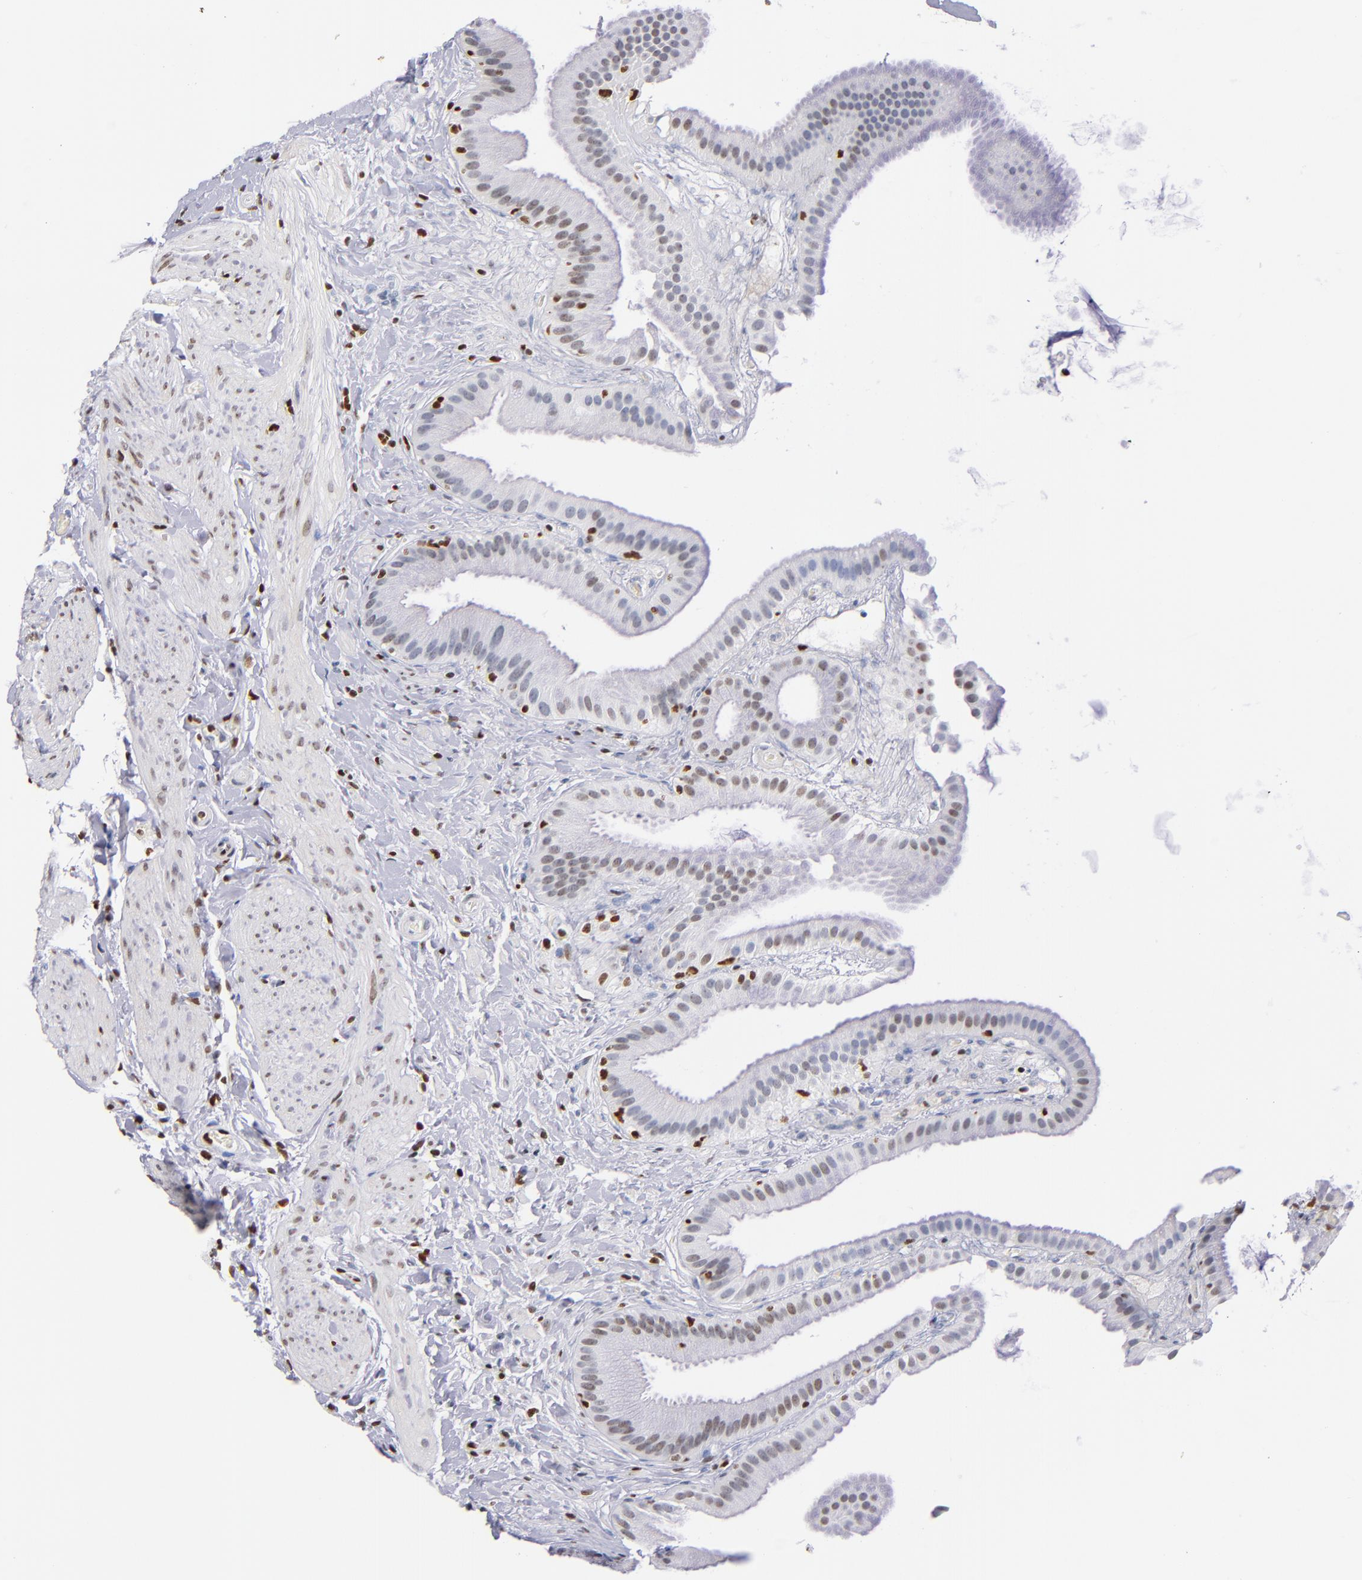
{"staining": {"intensity": "weak", "quantity": ">75%", "location": "nuclear"}, "tissue": "gallbladder", "cell_type": "Glandular cells", "image_type": "normal", "snomed": [{"axis": "morphology", "description": "Normal tissue, NOS"}, {"axis": "topography", "description": "Gallbladder"}], "caption": "Glandular cells demonstrate low levels of weak nuclear positivity in approximately >75% of cells in benign gallbladder. The staining is performed using DAB (3,3'-diaminobenzidine) brown chromogen to label protein expression. The nuclei are counter-stained blue using hematoxylin.", "gene": "IFI16", "patient": {"sex": "female", "age": 63}}